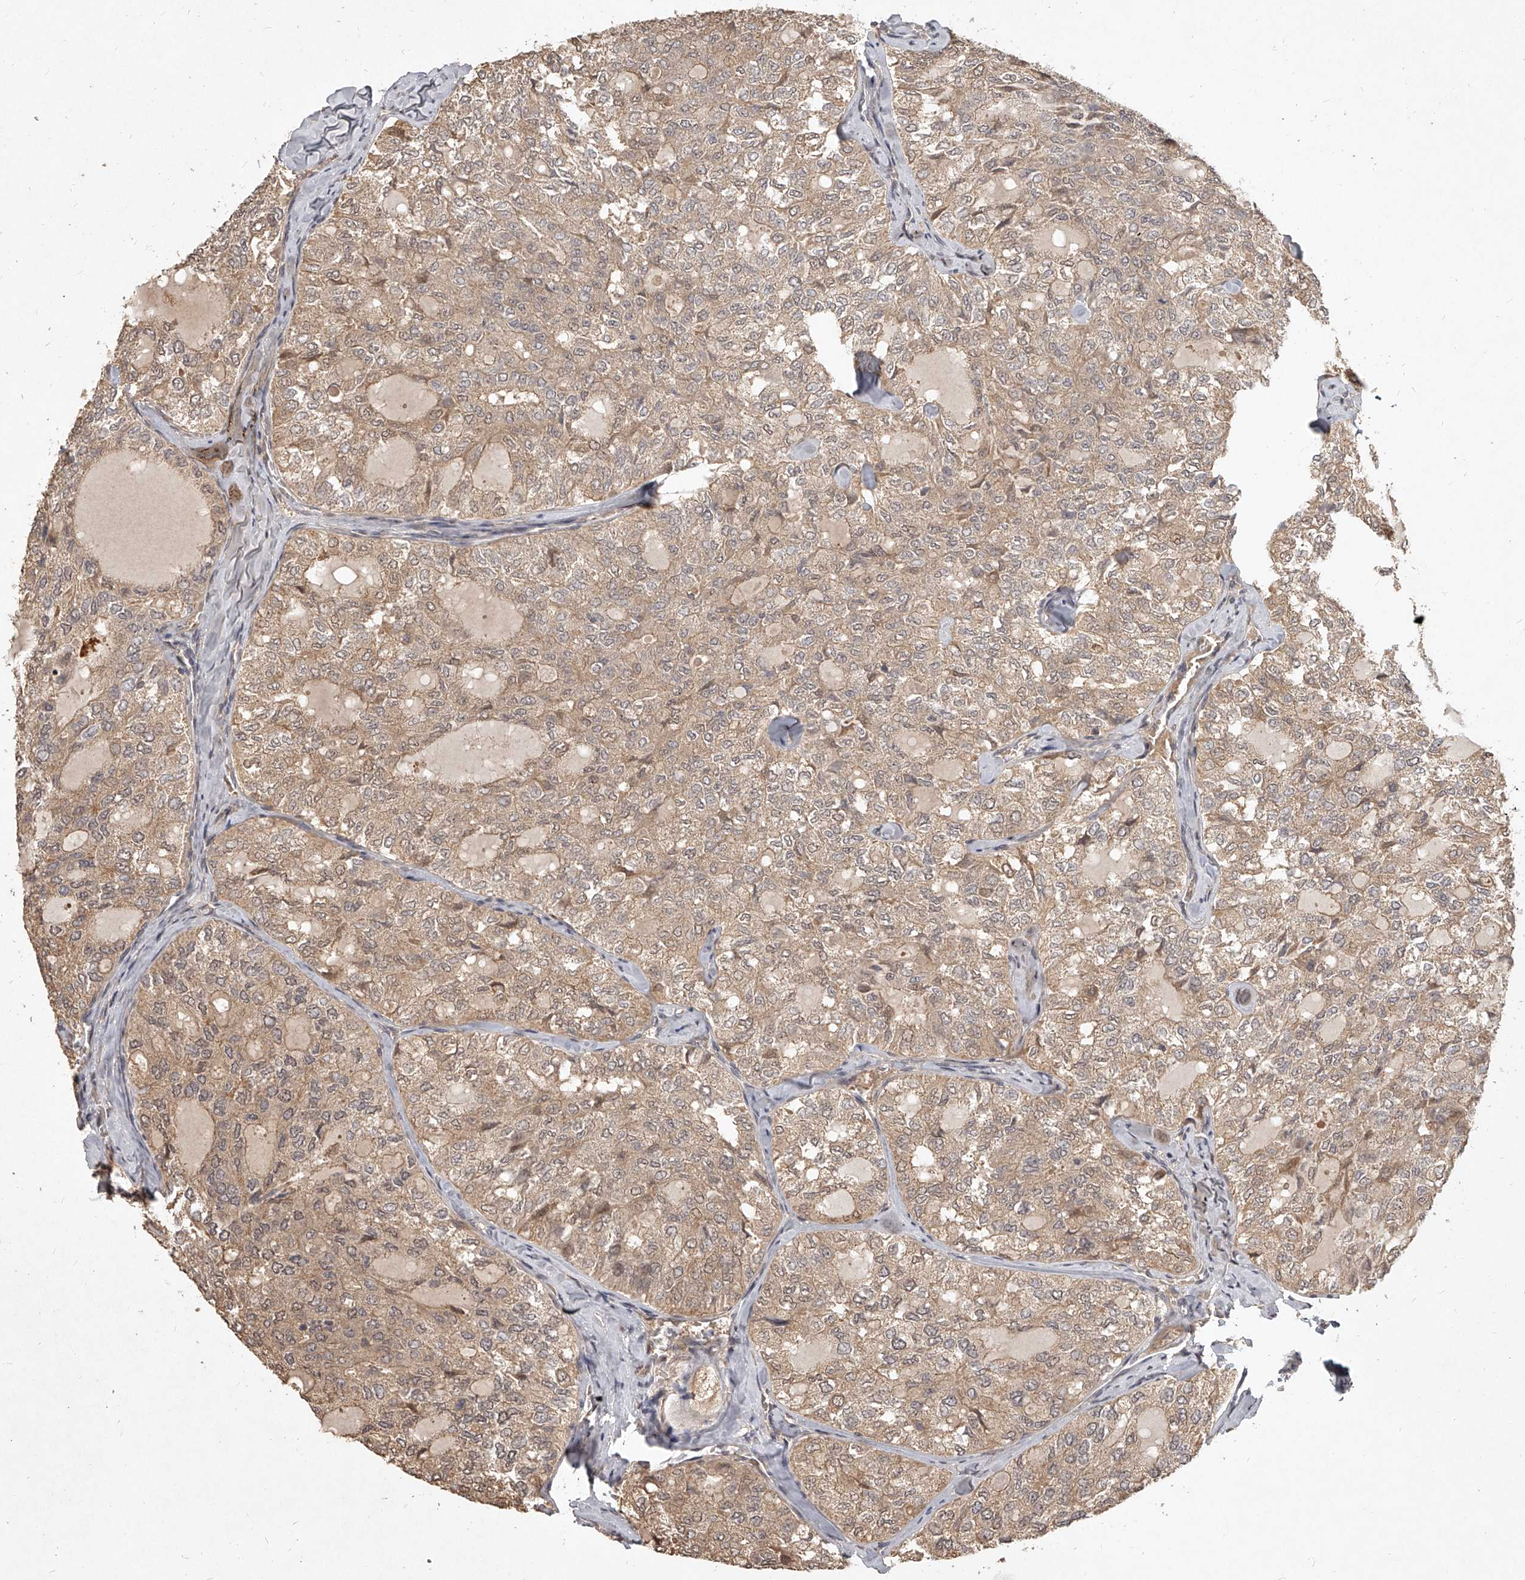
{"staining": {"intensity": "weak", "quantity": ">75%", "location": "cytoplasmic/membranous,nuclear"}, "tissue": "thyroid cancer", "cell_type": "Tumor cells", "image_type": "cancer", "snomed": [{"axis": "morphology", "description": "Follicular adenoma carcinoma, NOS"}, {"axis": "topography", "description": "Thyroid gland"}], "caption": "Immunohistochemical staining of thyroid cancer reveals low levels of weak cytoplasmic/membranous and nuclear expression in about >75% of tumor cells.", "gene": "SLC37A1", "patient": {"sex": "male", "age": 75}}